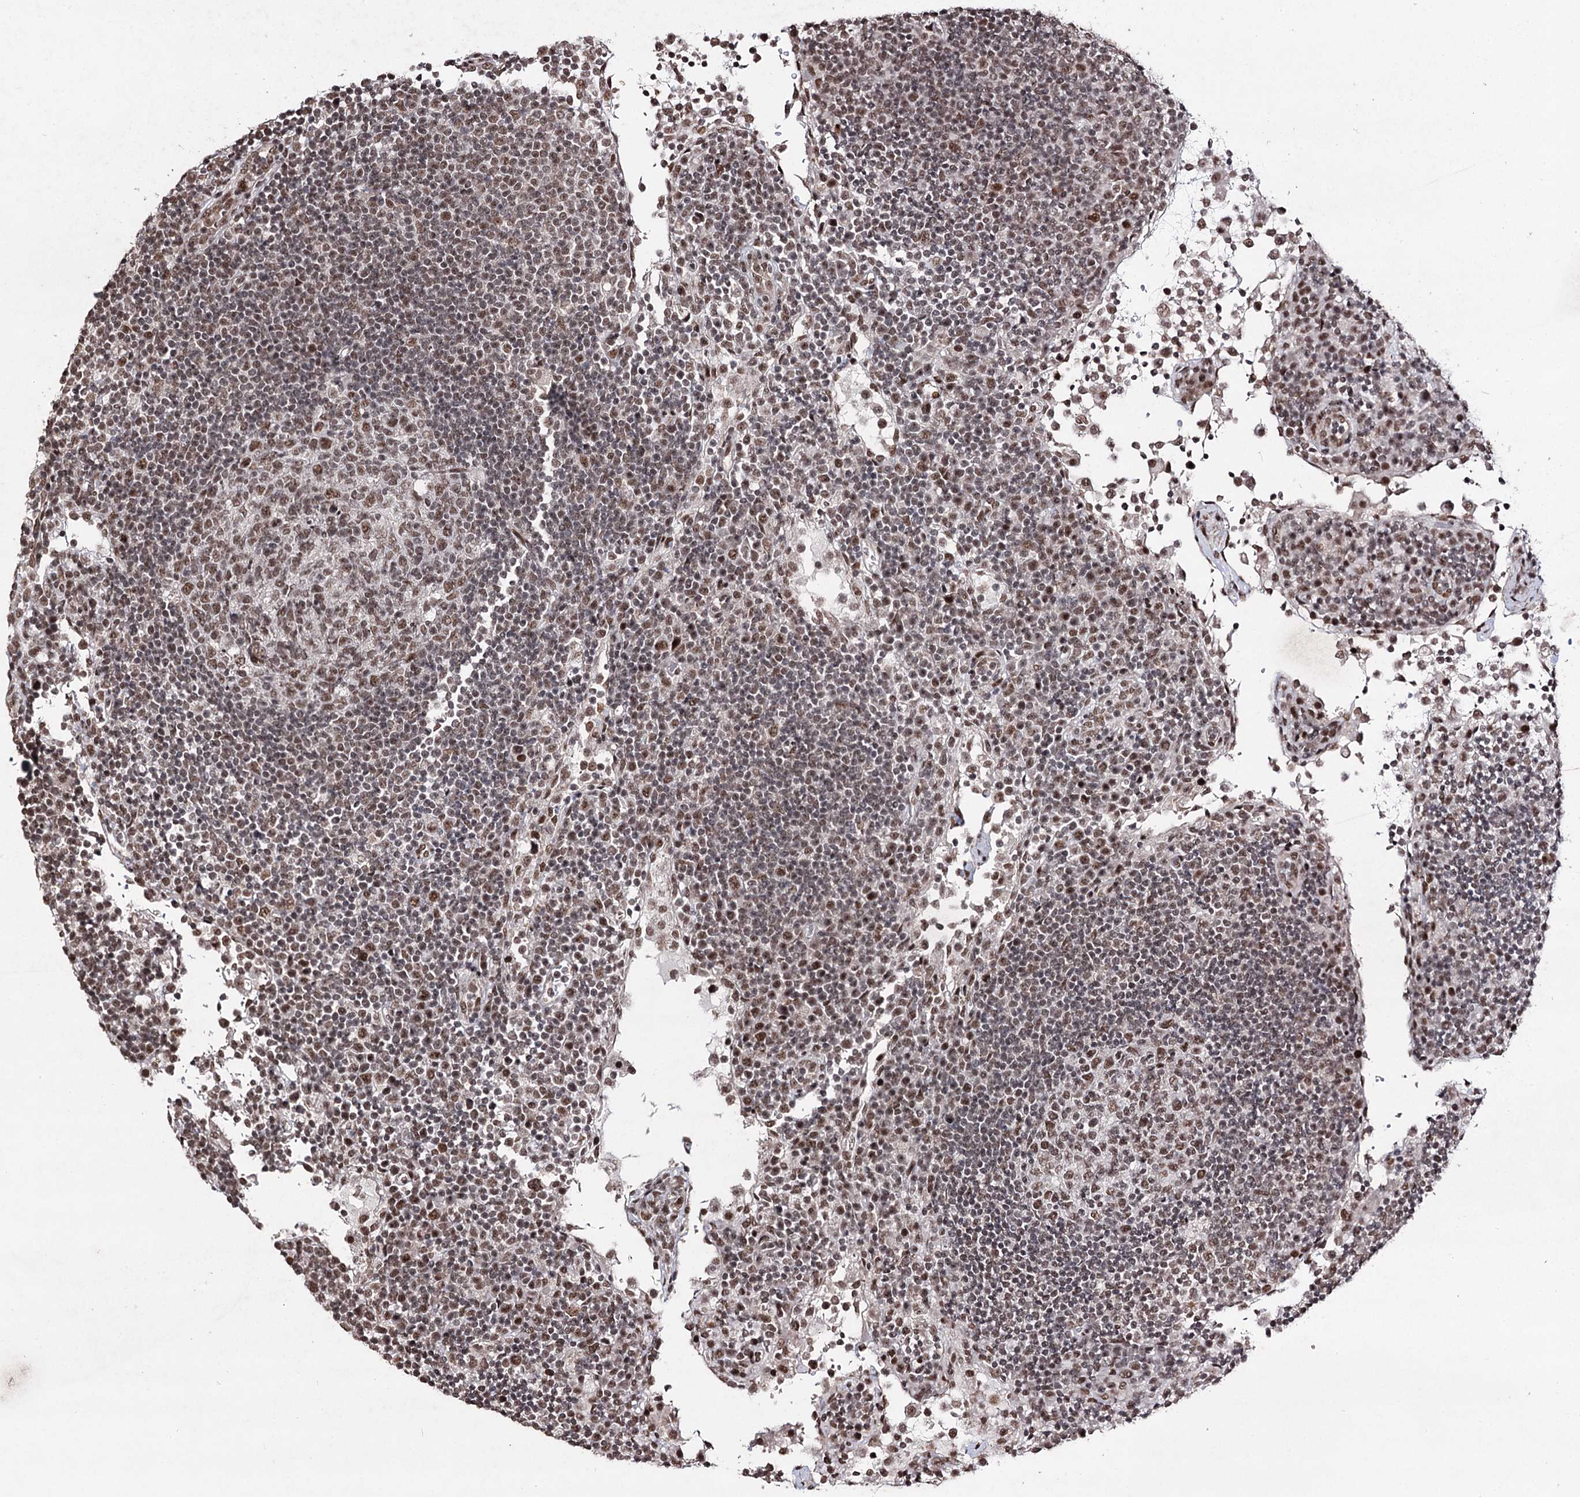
{"staining": {"intensity": "moderate", "quantity": ">75%", "location": "nuclear"}, "tissue": "lymph node", "cell_type": "Germinal center cells", "image_type": "normal", "snomed": [{"axis": "morphology", "description": "Normal tissue, NOS"}, {"axis": "topography", "description": "Lymph node"}], "caption": "Human lymph node stained with a brown dye displays moderate nuclear positive staining in approximately >75% of germinal center cells.", "gene": "PDCD4", "patient": {"sex": "female", "age": 53}}